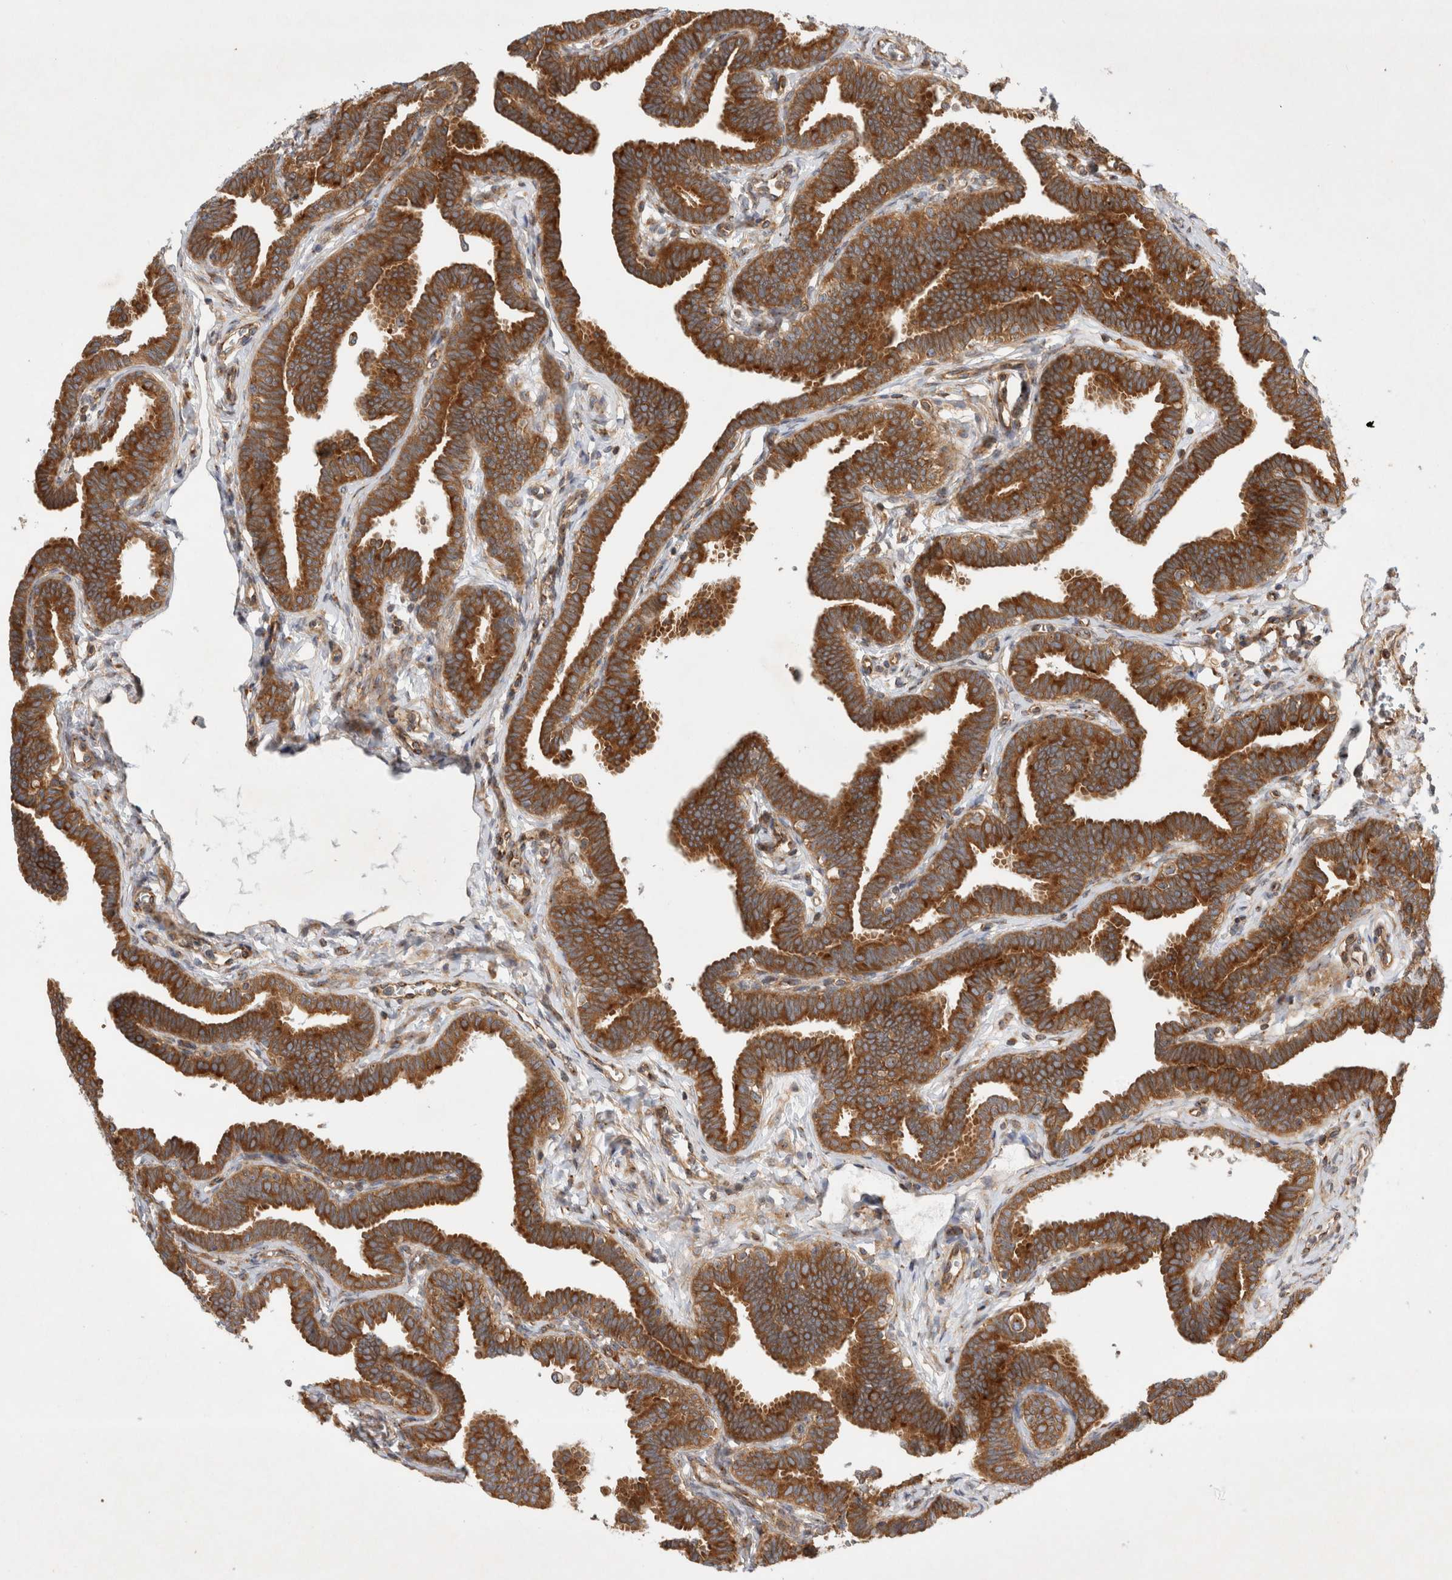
{"staining": {"intensity": "strong", "quantity": ">75%", "location": "cytoplasmic/membranous"}, "tissue": "fallopian tube", "cell_type": "Glandular cells", "image_type": "normal", "snomed": [{"axis": "morphology", "description": "Normal tissue, NOS"}, {"axis": "topography", "description": "Fallopian tube"}, {"axis": "topography", "description": "Ovary"}], "caption": "Glandular cells reveal high levels of strong cytoplasmic/membranous expression in approximately >75% of cells in unremarkable fallopian tube. The protein is stained brown, and the nuclei are stained in blue (DAB IHC with brightfield microscopy, high magnification).", "gene": "GPR150", "patient": {"sex": "female", "age": 23}}